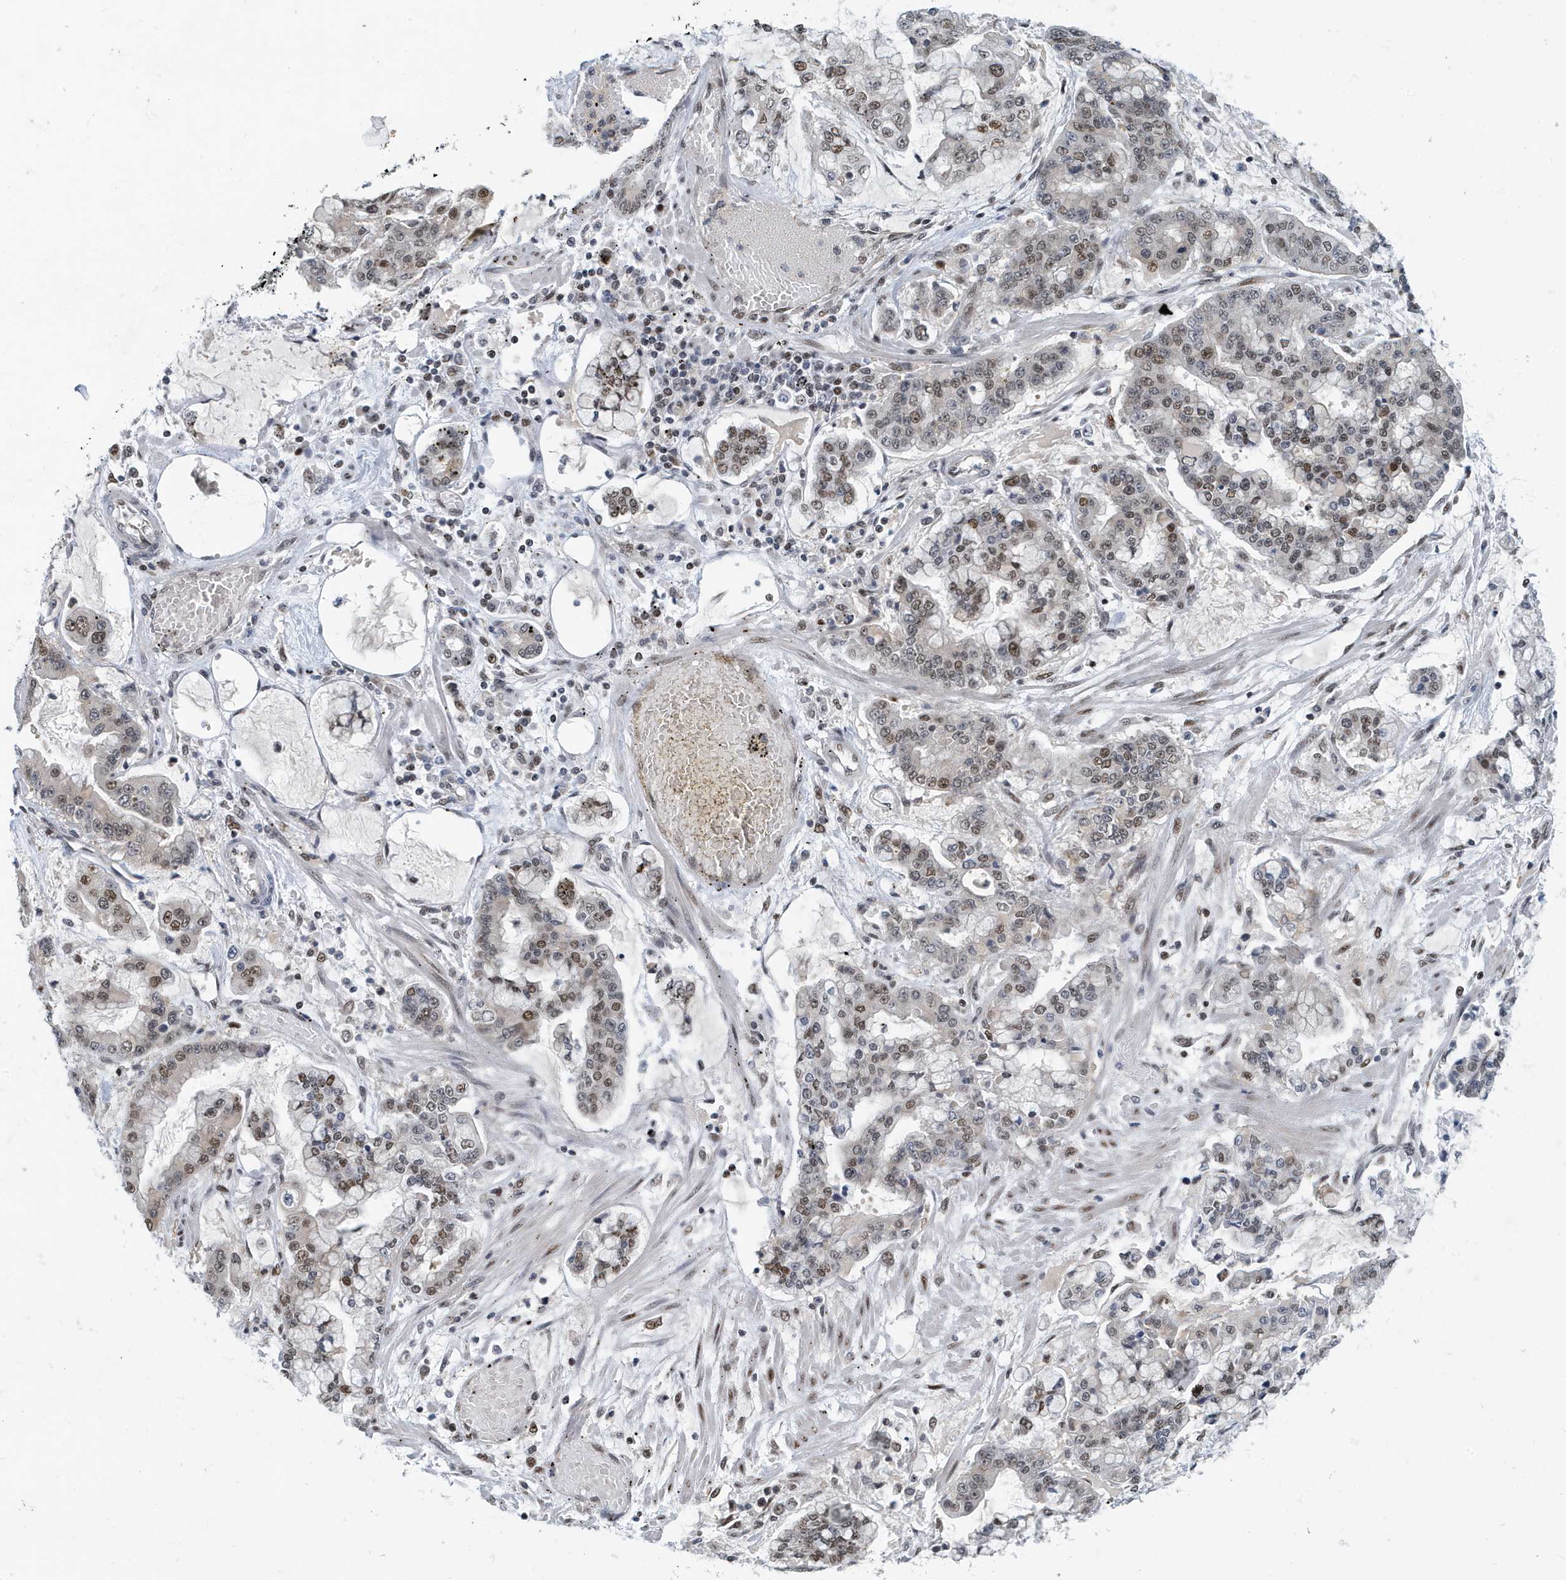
{"staining": {"intensity": "moderate", "quantity": "25%-75%", "location": "nuclear"}, "tissue": "stomach cancer", "cell_type": "Tumor cells", "image_type": "cancer", "snomed": [{"axis": "morphology", "description": "Normal tissue, NOS"}, {"axis": "morphology", "description": "Adenocarcinoma, NOS"}, {"axis": "topography", "description": "Stomach, upper"}, {"axis": "topography", "description": "Stomach"}], "caption": "This image demonstrates immunohistochemistry (IHC) staining of stomach cancer (adenocarcinoma), with medium moderate nuclear positivity in approximately 25%-75% of tumor cells.", "gene": "KIF15", "patient": {"sex": "male", "age": 76}}